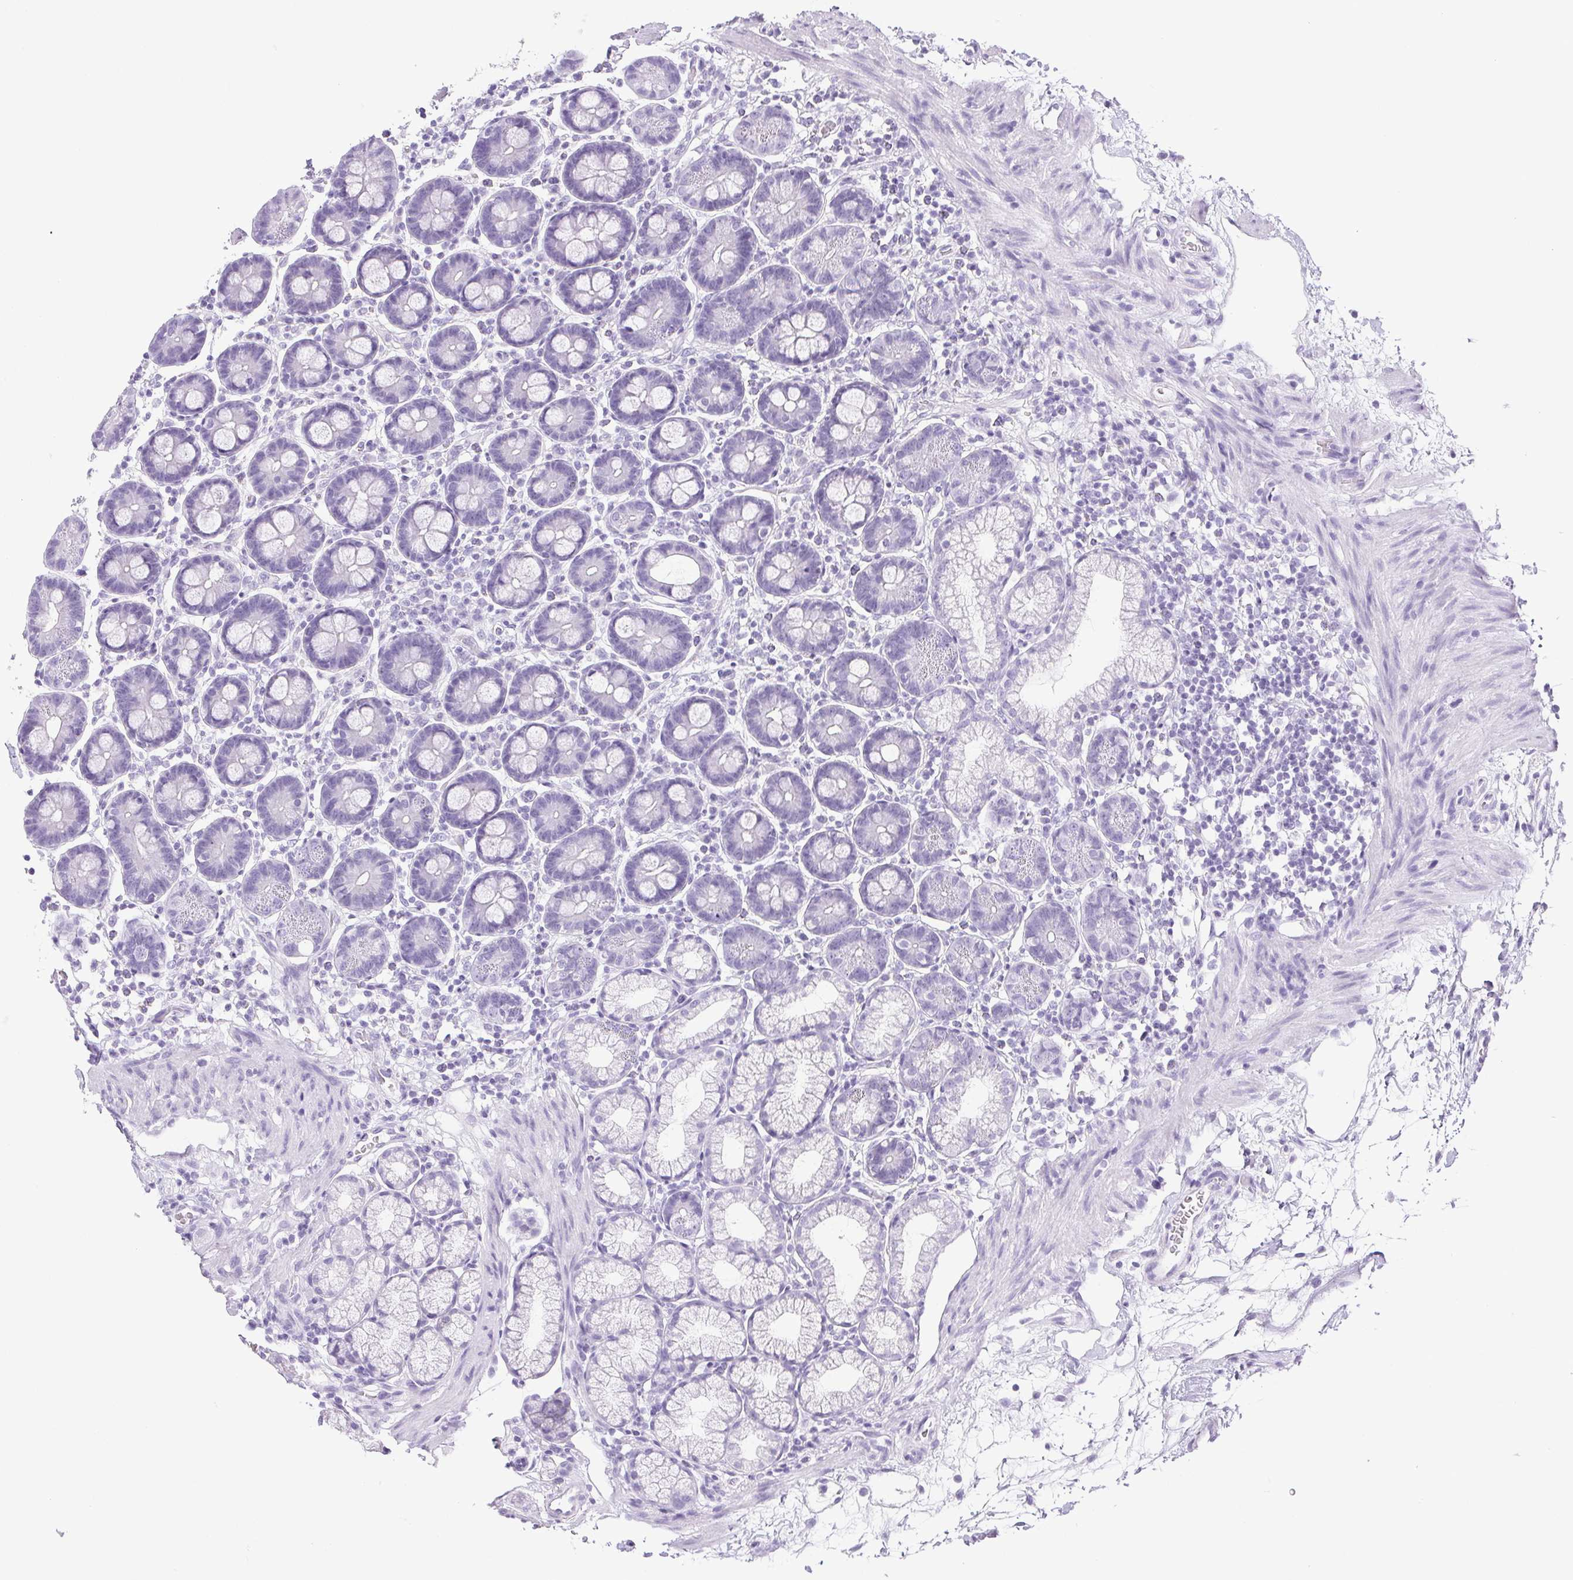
{"staining": {"intensity": "negative", "quantity": "none", "location": "none"}, "tissue": "duodenum", "cell_type": "Glandular cells", "image_type": "normal", "snomed": [{"axis": "morphology", "description": "Normal tissue, NOS"}, {"axis": "topography", "description": "Pancreas"}, {"axis": "topography", "description": "Duodenum"}], "caption": "Immunohistochemistry micrograph of benign duodenum: human duodenum stained with DAB (3,3'-diaminobenzidine) reveals no significant protein staining in glandular cells.", "gene": "HLA", "patient": {"sex": "male", "age": 59}}